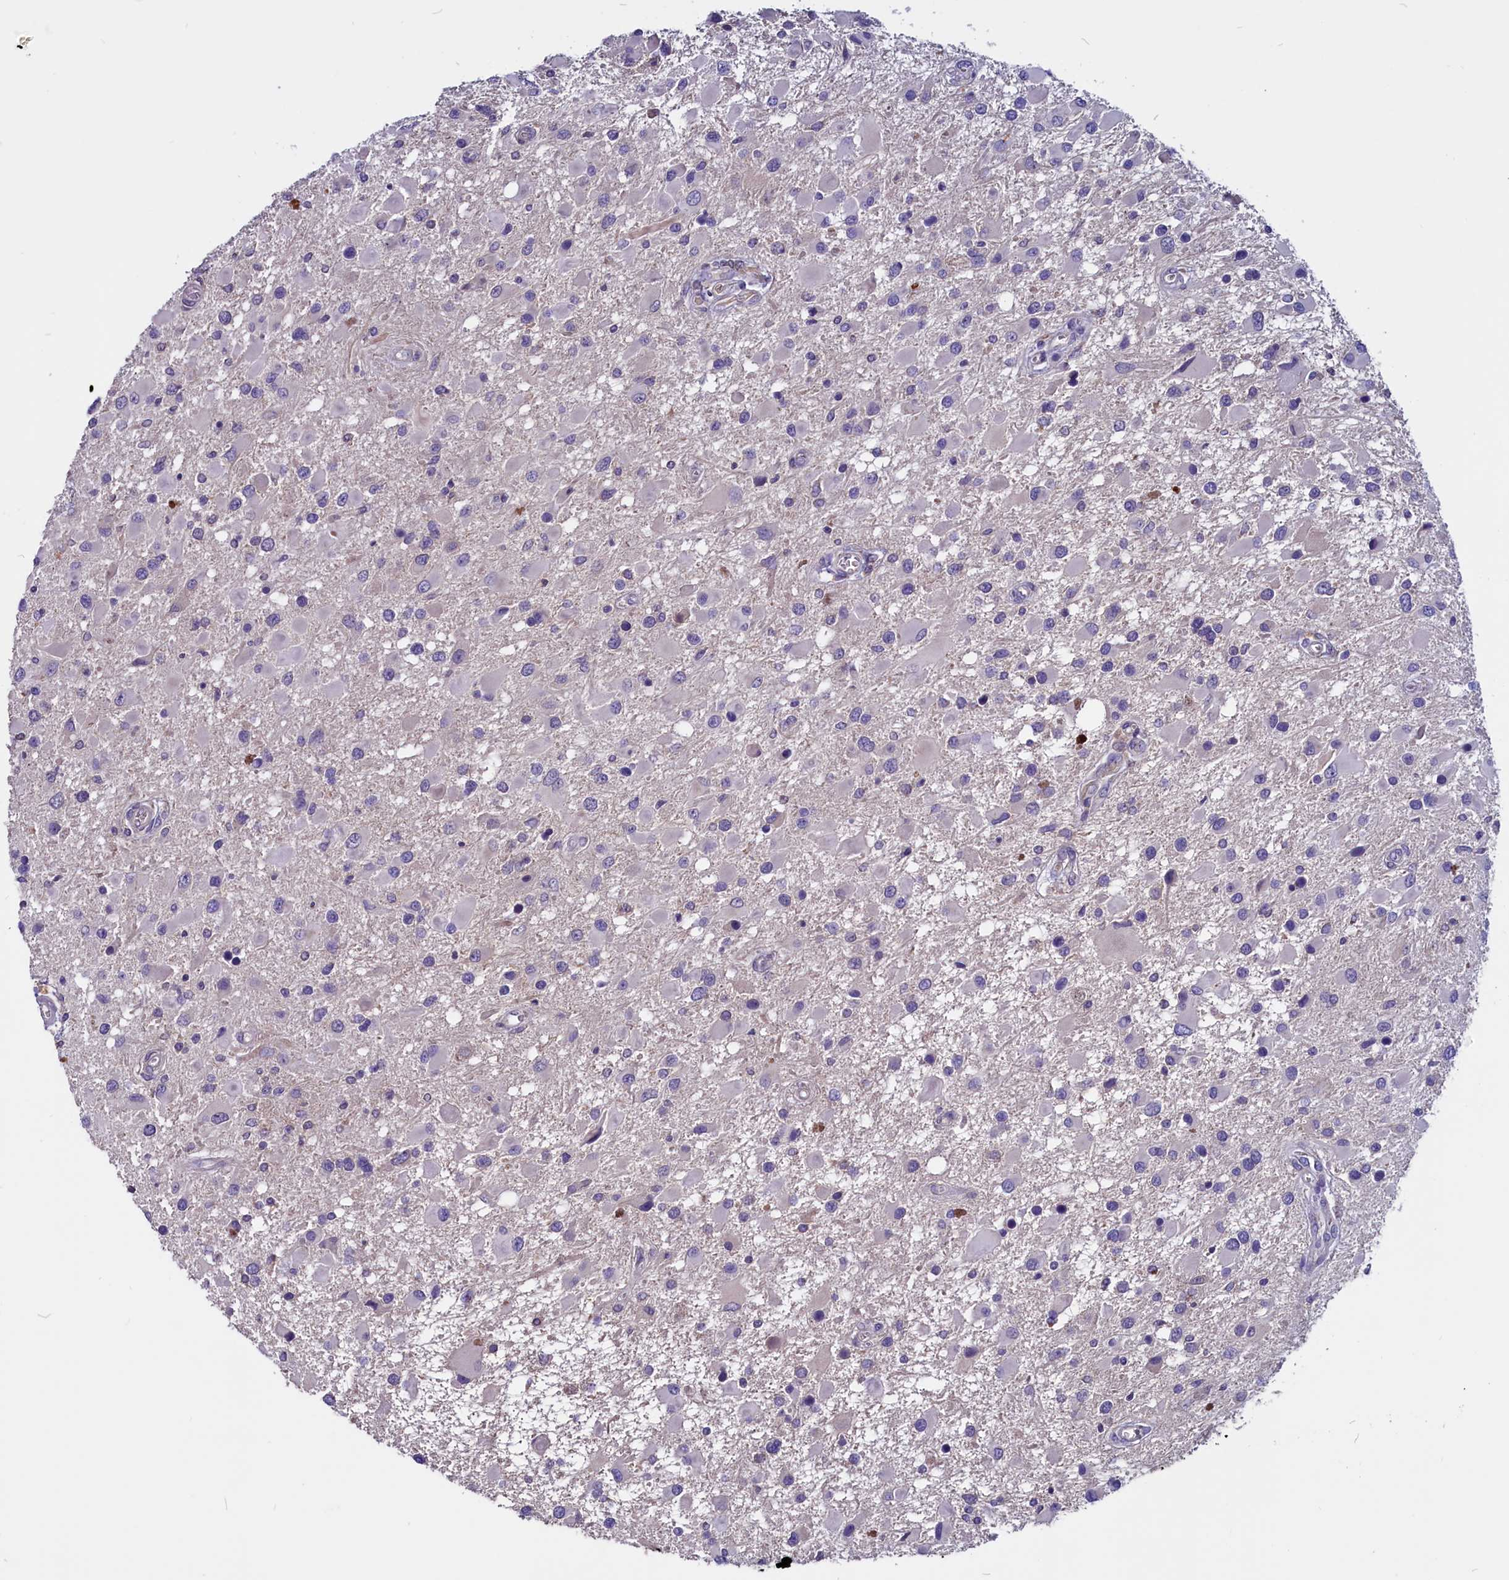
{"staining": {"intensity": "negative", "quantity": "none", "location": "none"}, "tissue": "glioma", "cell_type": "Tumor cells", "image_type": "cancer", "snomed": [{"axis": "morphology", "description": "Glioma, malignant, High grade"}, {"axis": "topography", "description": "Brain"}], "caption": "Immunohistochemistry (IHC) micrograph of malignant glioma (high-grade) stained for a protein (brown), which displays no positivity in tumor cells.", "gene": "CCBE1", "patient": {"sex": "male", "age": 53}}